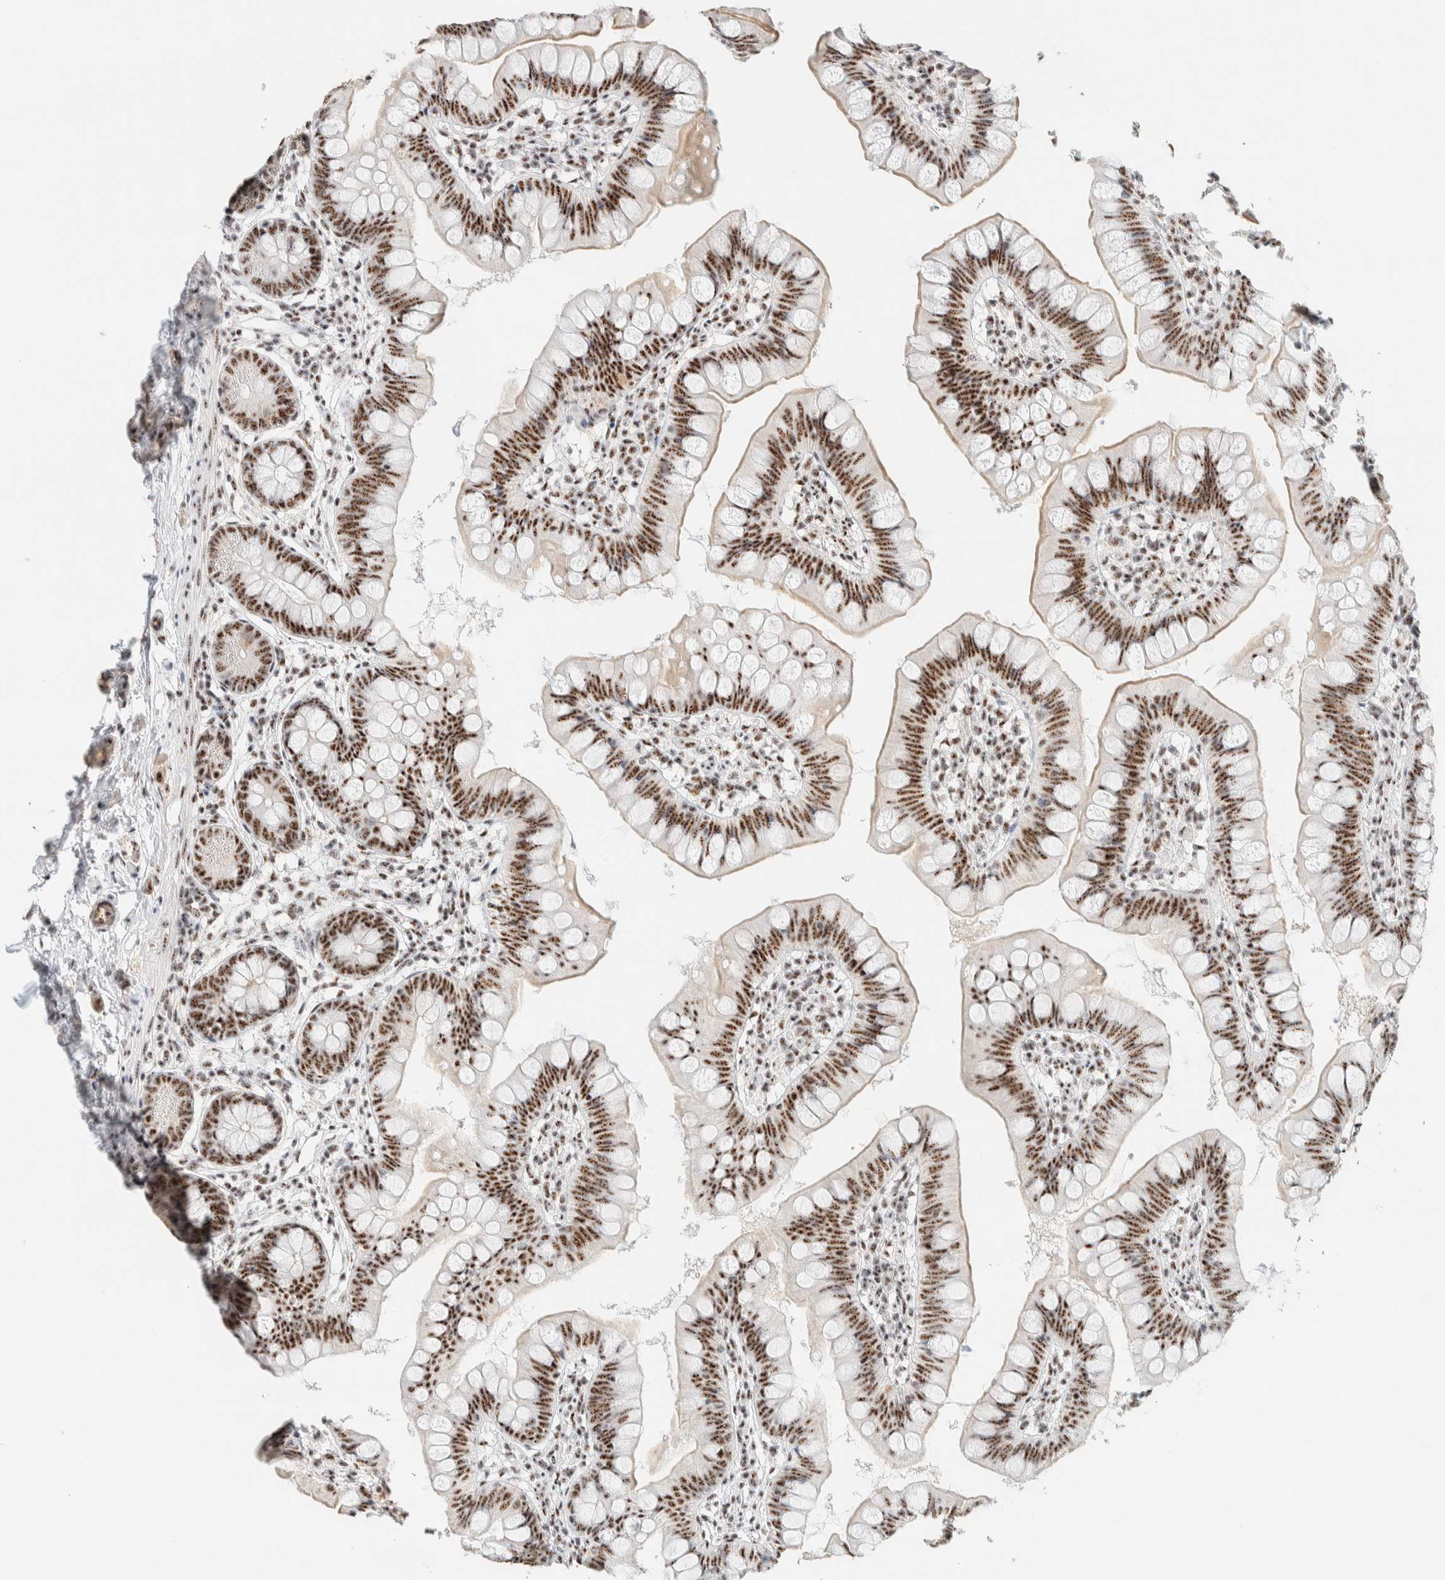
{"staining": {"intensity": "strong", "quantity": ">75%", "location": "nuclear"}, "tissue": "small intestine", "cell_type": "Glandular cells", "image_type": "normal", "snomed": [{"axis": "morphology", "description": "Normal tissue, NOS"}, {"axis": "topography", "description": "Small intestine"}], "caption": "Benign small intestine demonstrates strong nuclear expression in about >75% of glandular cells.", "gene": "SON", "patient": {"sex": "male", "age": 7}}